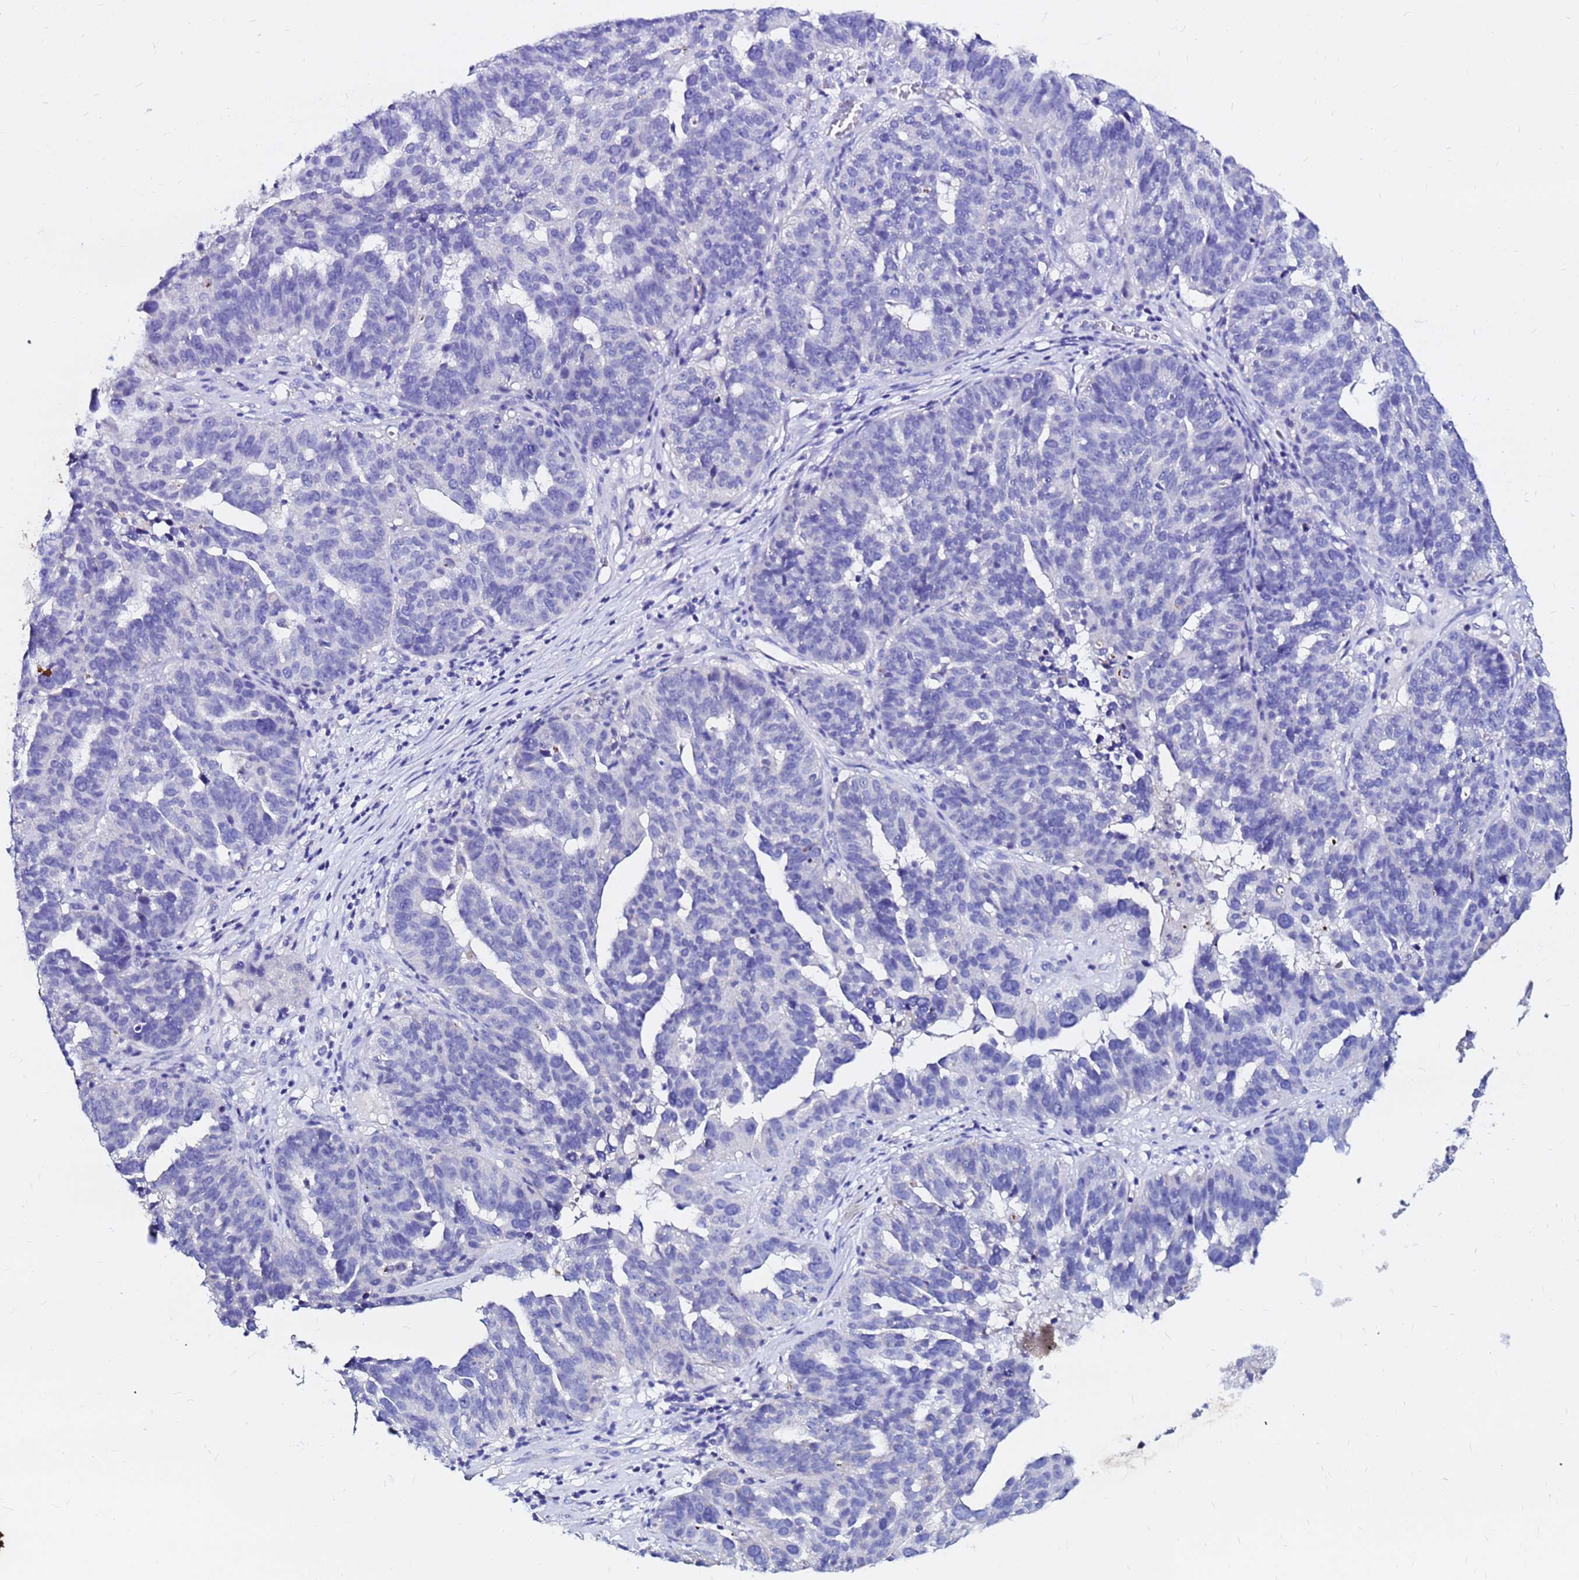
{"staining": {"intensity": "negative", "quantity": "none", "location": "none"}, "tissue": "ovarian cancer", "cell_type": "Tumor cells", "image_type": "cancer", "snomed": [{"axis": "morphology", "description": "Cystadenocarcinoma, serous, NOS"}, {"axis": "topography", "description": "Ovary"}], "caption": "DAB (3,3'-diaminobenzidine) immunohistochemical staining of ovarian cancer shows no significant expression in tumor cells.", "gene": "FAM183A", "patient": {"sex": "female", "age": 59}}